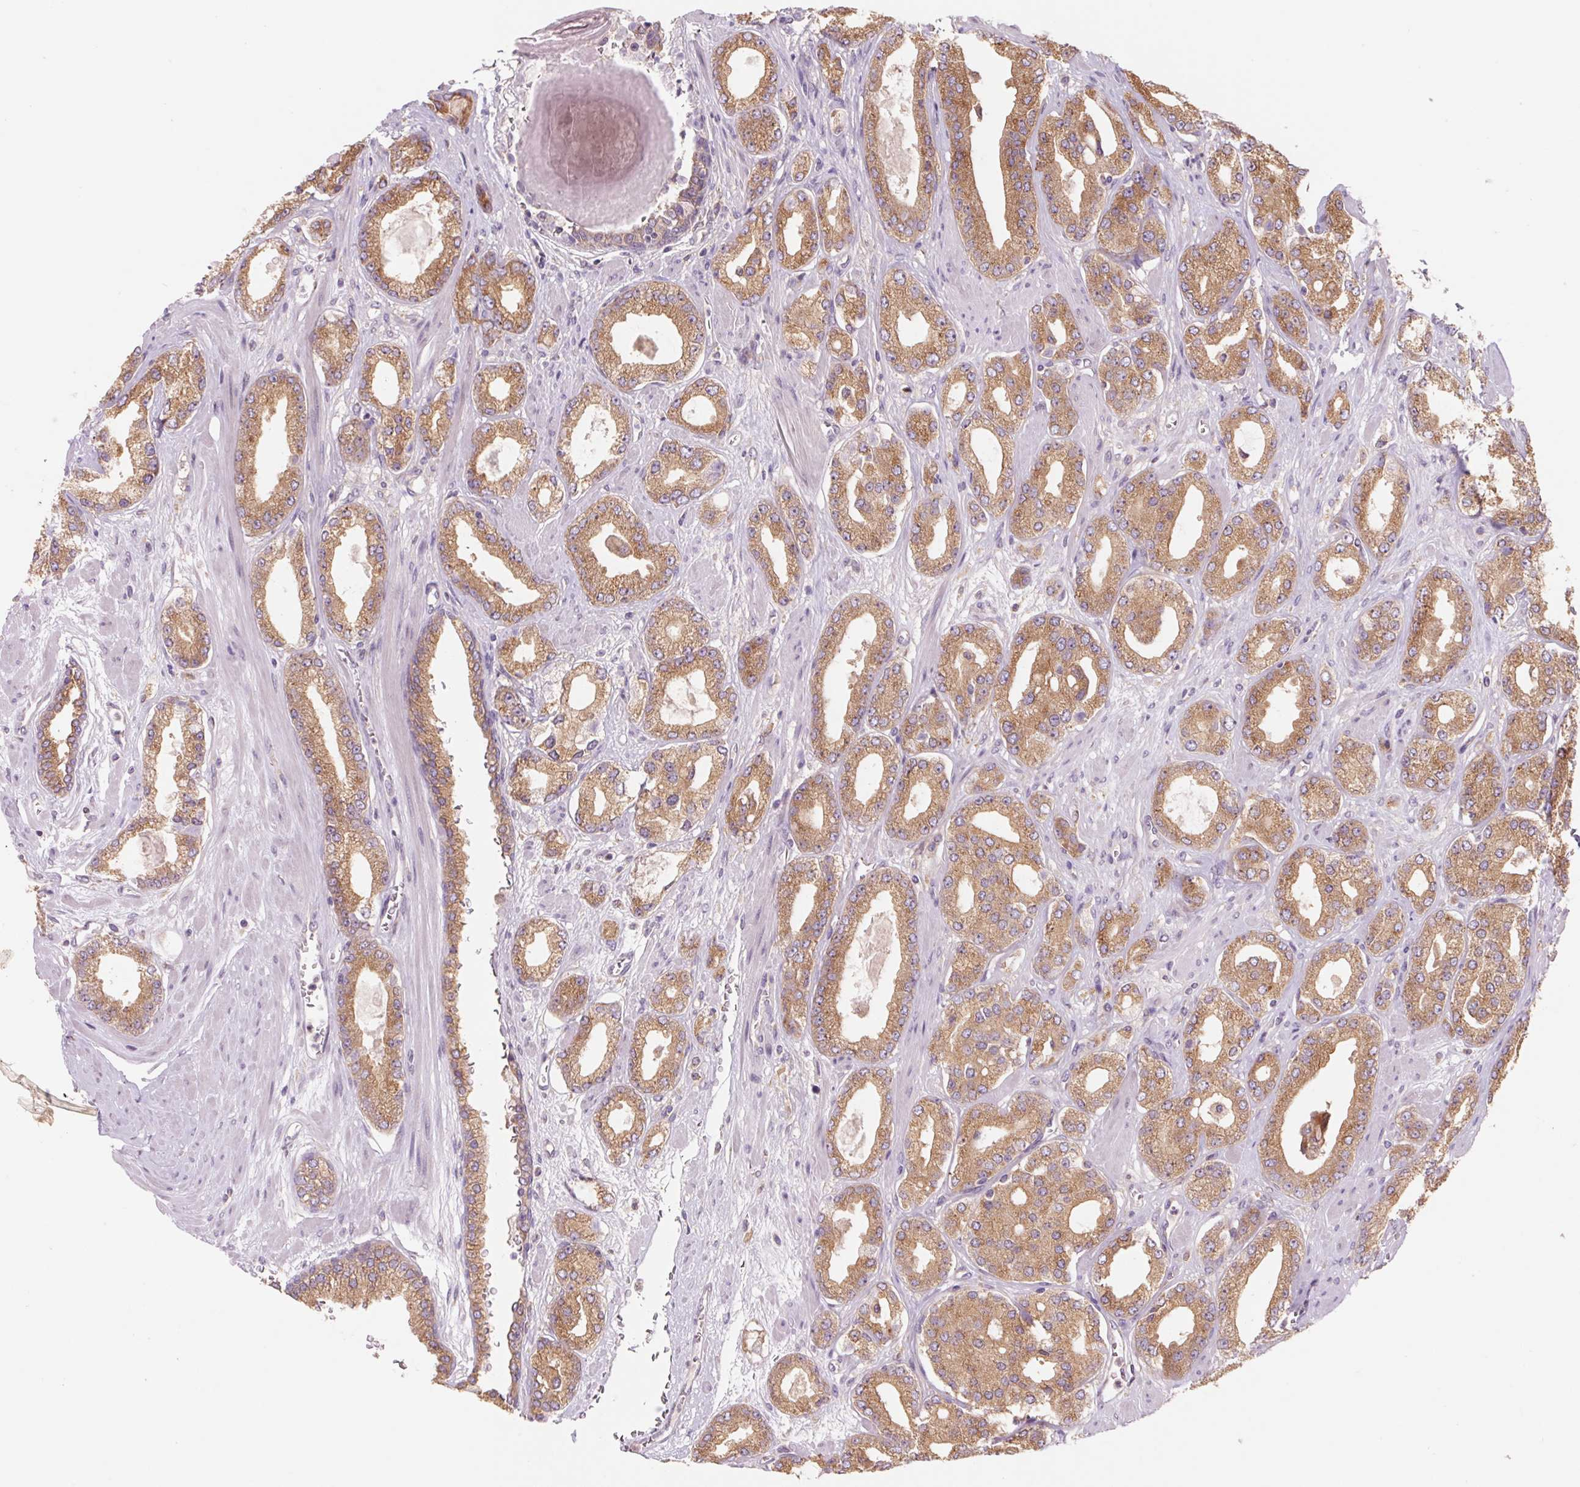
{"staining": {"intensity": "moderate", "quantity": ">75%", "location": "cytoplasmic/membranous"}, "tissue": "prostate cancer", "cell_type": "Tumor cells", "image_type": "cancer", "snomed": [{"axis": "morphology", "description": "Adenocarcinoma, High grade"}, {"axis": "topography", "description": "Prostate"}], "caption": "Protein staining shows moderate cytoplasmic/membranous expression in about >75% of tumor cells in prostate high-grade adenocarcinoma. The staining was performed using DAB, with brown indicating positive protein expression. Nuclei are stained blue with hematoxylin.", "gene": "RAB1A", "patient": {"sex": "male", "age": 64}}